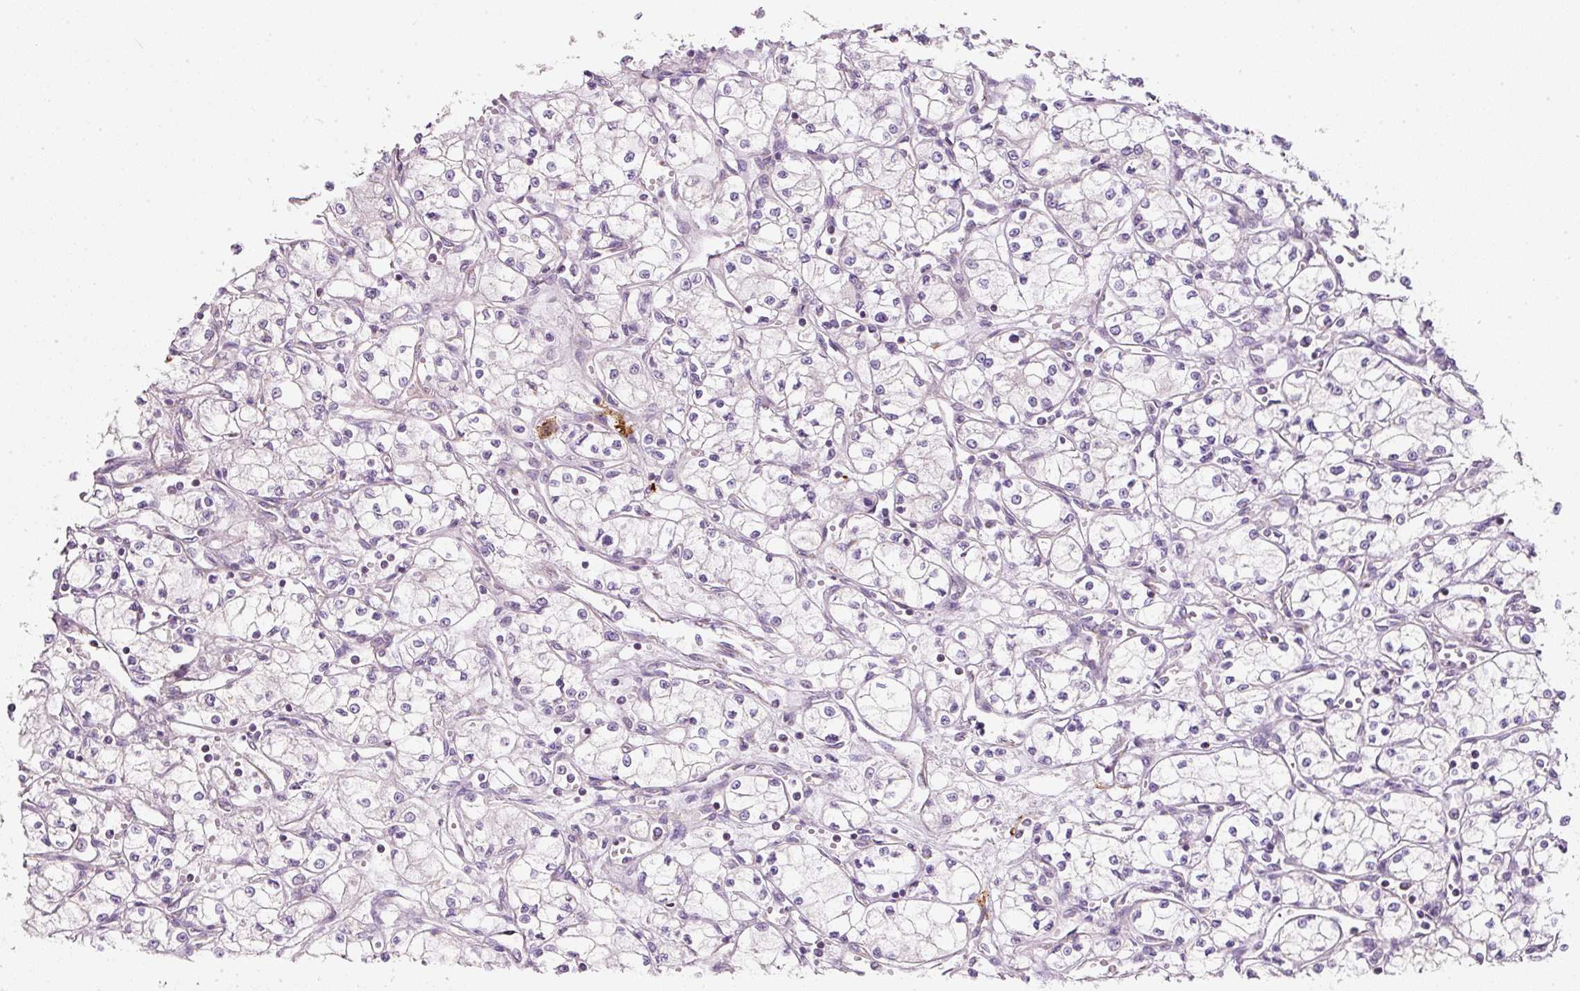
{"staining": {"intensity": "negative", "quantity": "none", "location": "none"}, "tissue": "renal cancer", "cell_type": "Tumor cells", "image_type": "cancer", "snomed": [{"axis": "morphology", "description": "Normal tissue, NOS"}, {"axis": "morphology", "description": "Adenocarcinoma, NOS"}, {"axis": "topography", "description": "Kidney"}], "caption": "DAB (3,3'-diaminobenzidine) immunohistochemical staining of human renal cancer shows no significant positivity in tumor cells. (DAB immunohistochemistry visualized using brightfield microscopy, high magnification).", "gene": "NDUFA1", "patient": {"sex": "male", "age": 59}}